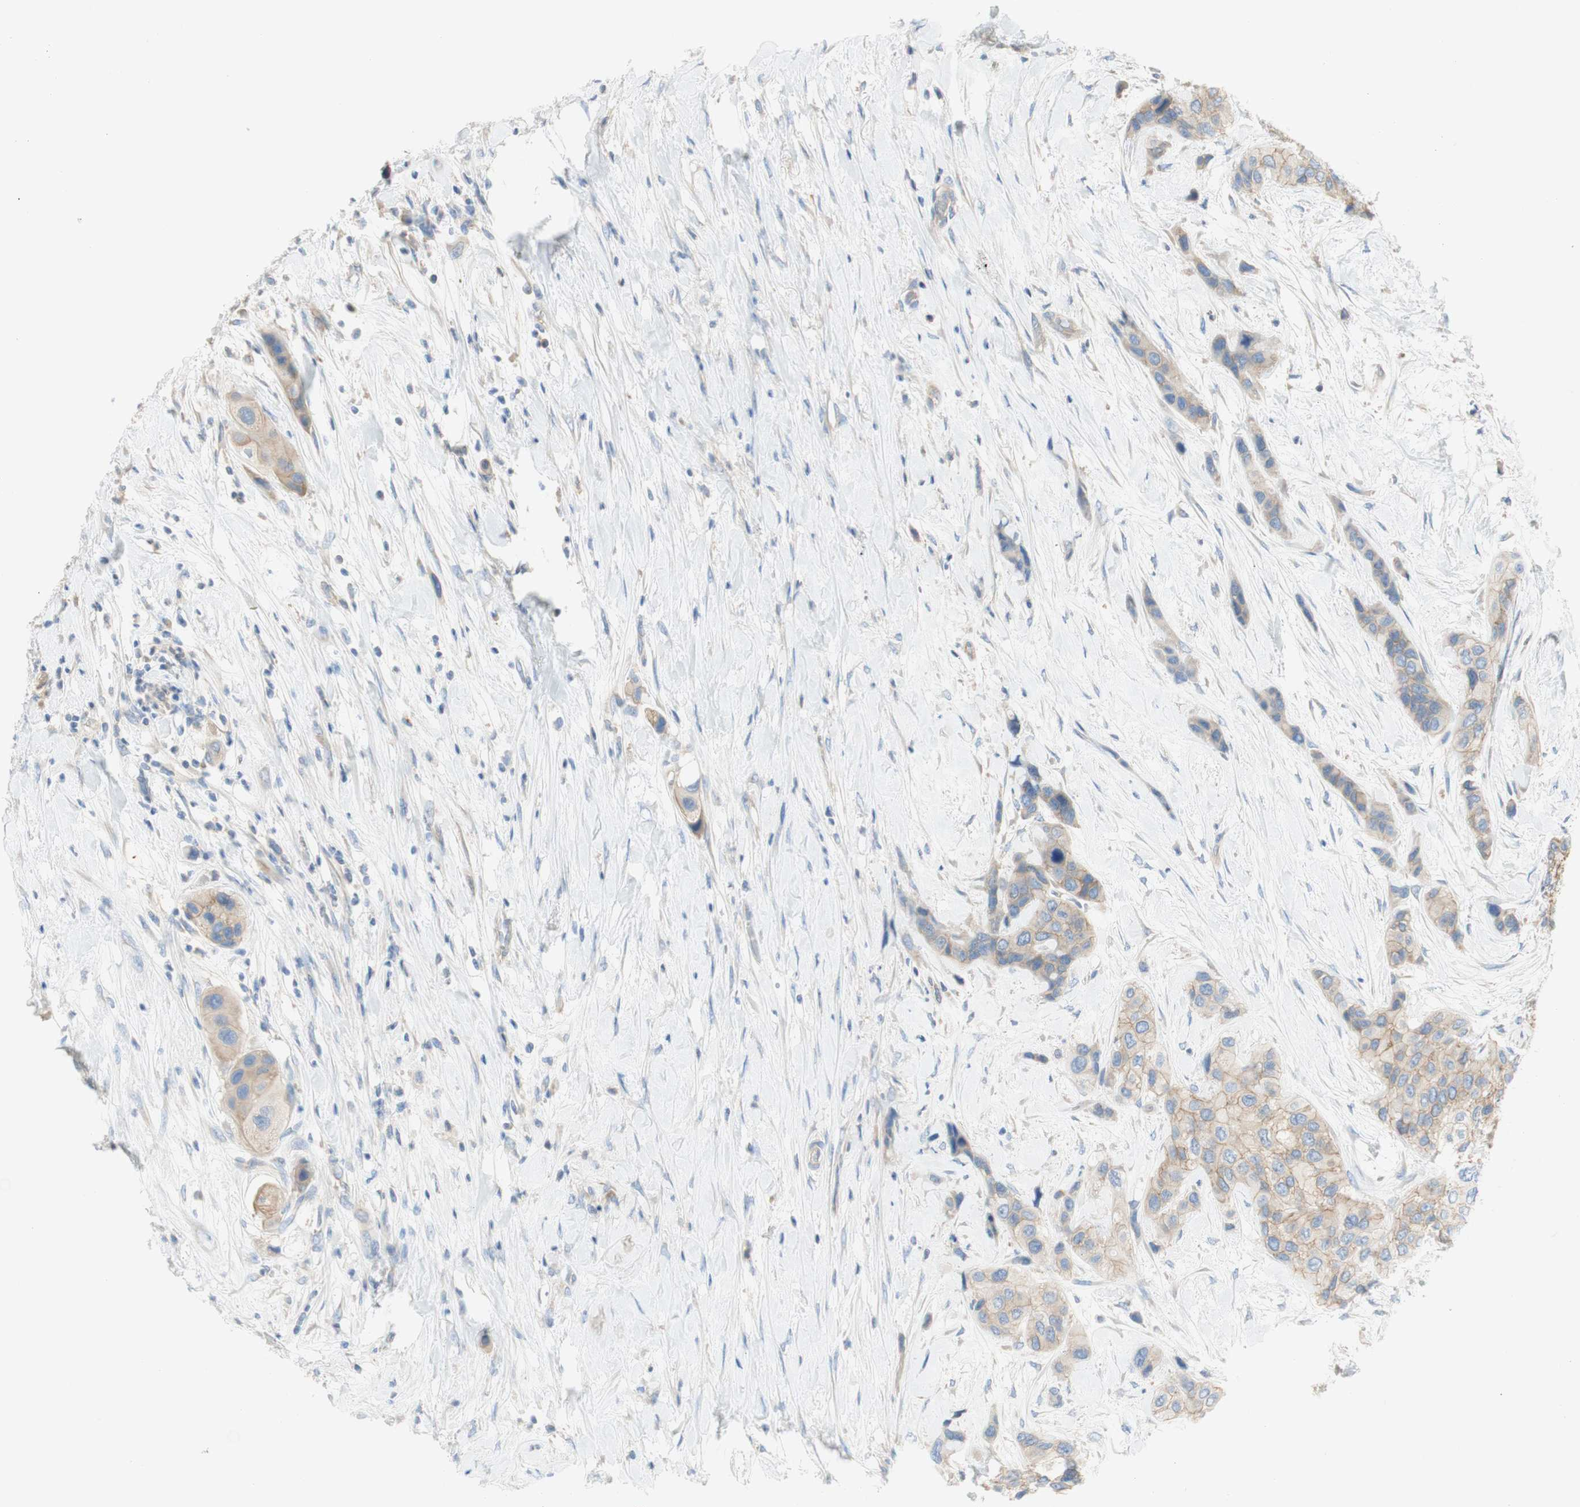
{"staining": {"intensity": "weak", "quantity": ">75%", "location": "cytoplasmic/membranous"}, "tissue": "urothelial cancer", "cell_type": "Tumor cells", "image_type": "cancer", "snomed": [{"axis": "morphology", "description": "Urothelial carcinoma, High grade"}, {"axis": "topography", "description": "Urinary bladder"}], "caption": "This histopathology image demonstrates urothelial cancer stained with immunohistochemistry to label a protein in brown. The cytoplasmic/membranous of tumor cells show weak positivity for the protein. Nuclei are counter-stained blue.", "gene": "ATP2B1", "patient": {"sex": "female", "age": 56}}